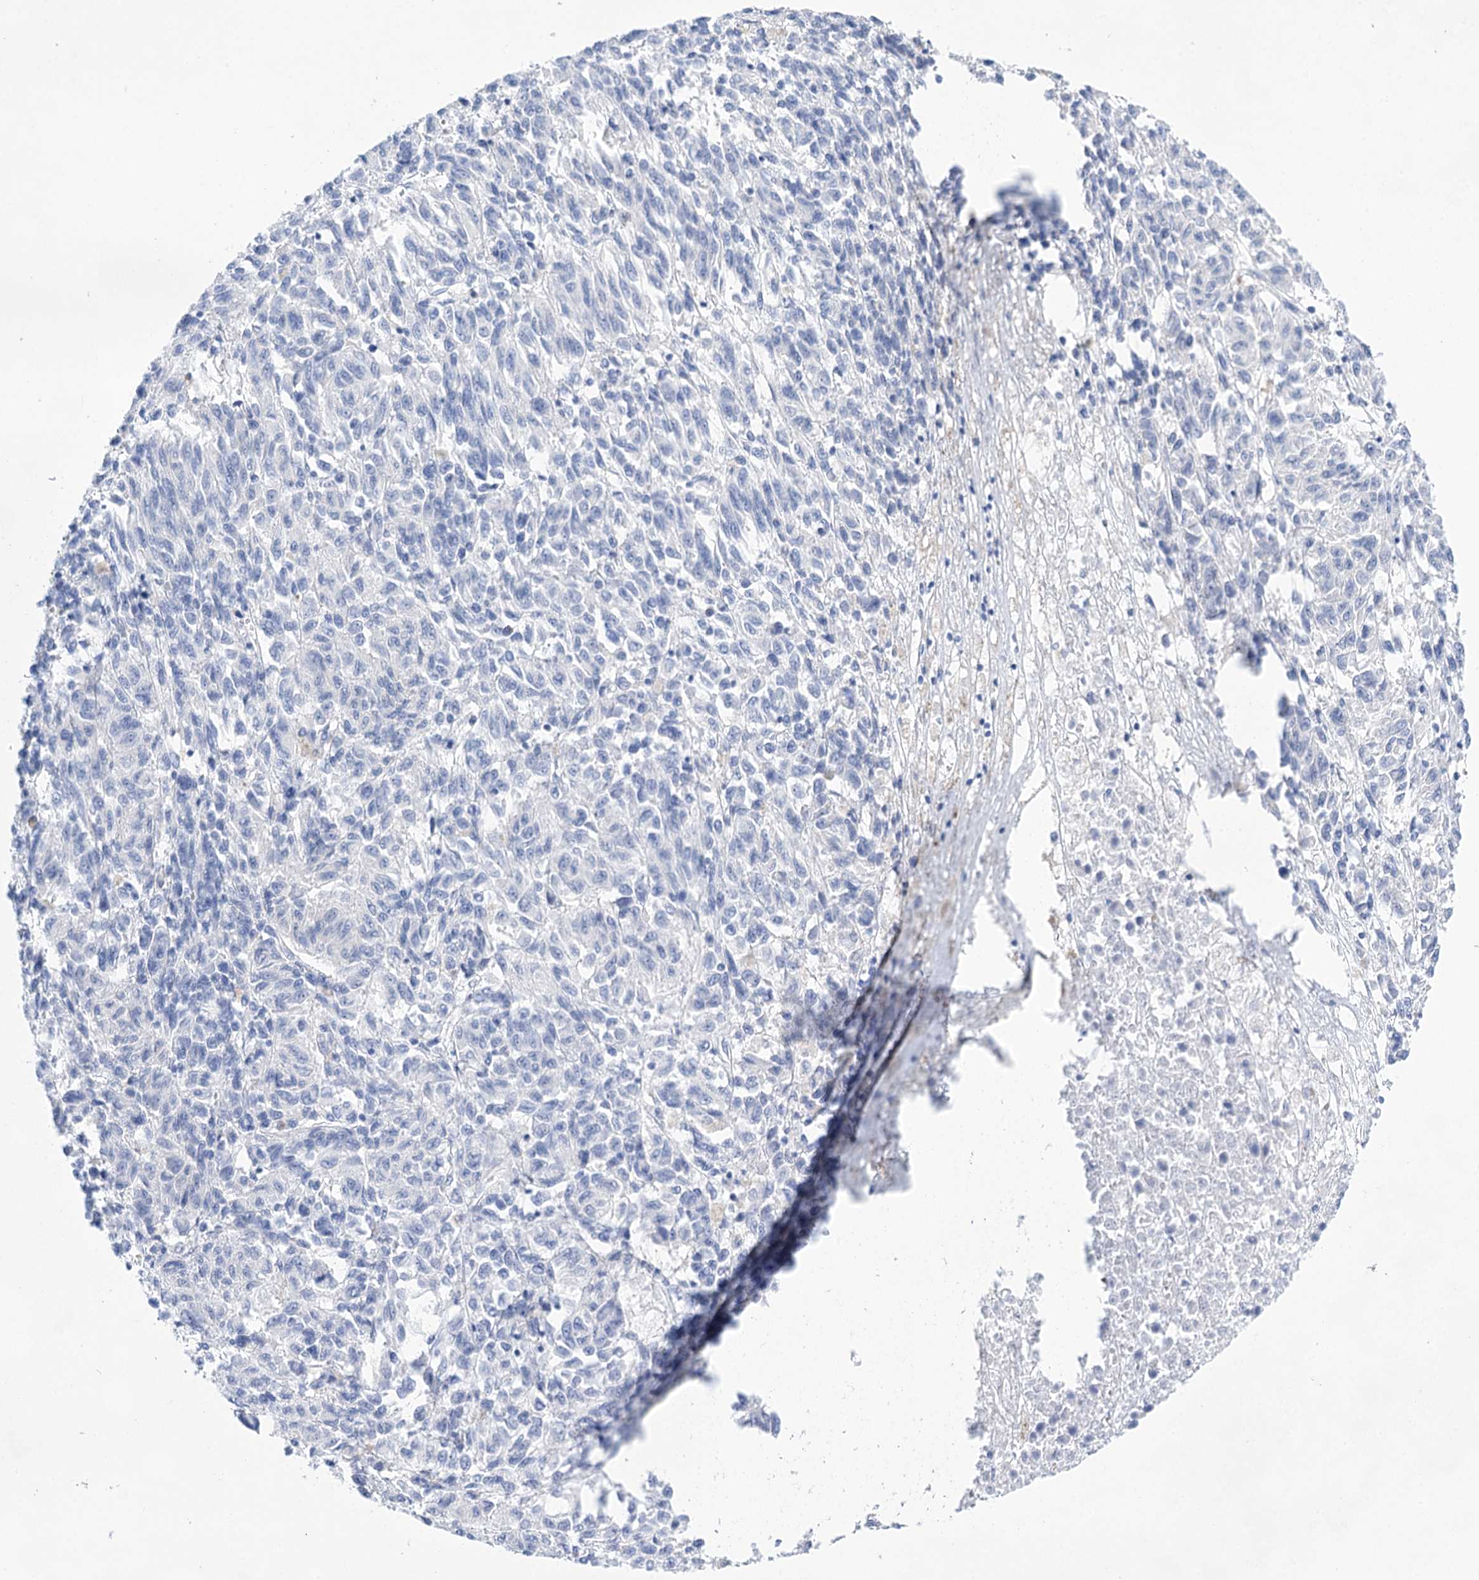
{"staining": {"intensity": "negative", "quantity": "none", "location": "none"}, "tissue": "melanoma", "cell_type": "Tumor cells", "image_type": "cancer", "snomed": [{"axis": "morphology", "description": "Malignant melanoma, Metastatic site"}, {"axis": "topography", "description": "Lung"}], "caption": "DAB (3,3'-diaminobenzidine) immunohistochemical staining of melanoma shows no significant staining in tumor cells.", "gene": "LALBA", "patient": {"sex": "male", "age": 64}}